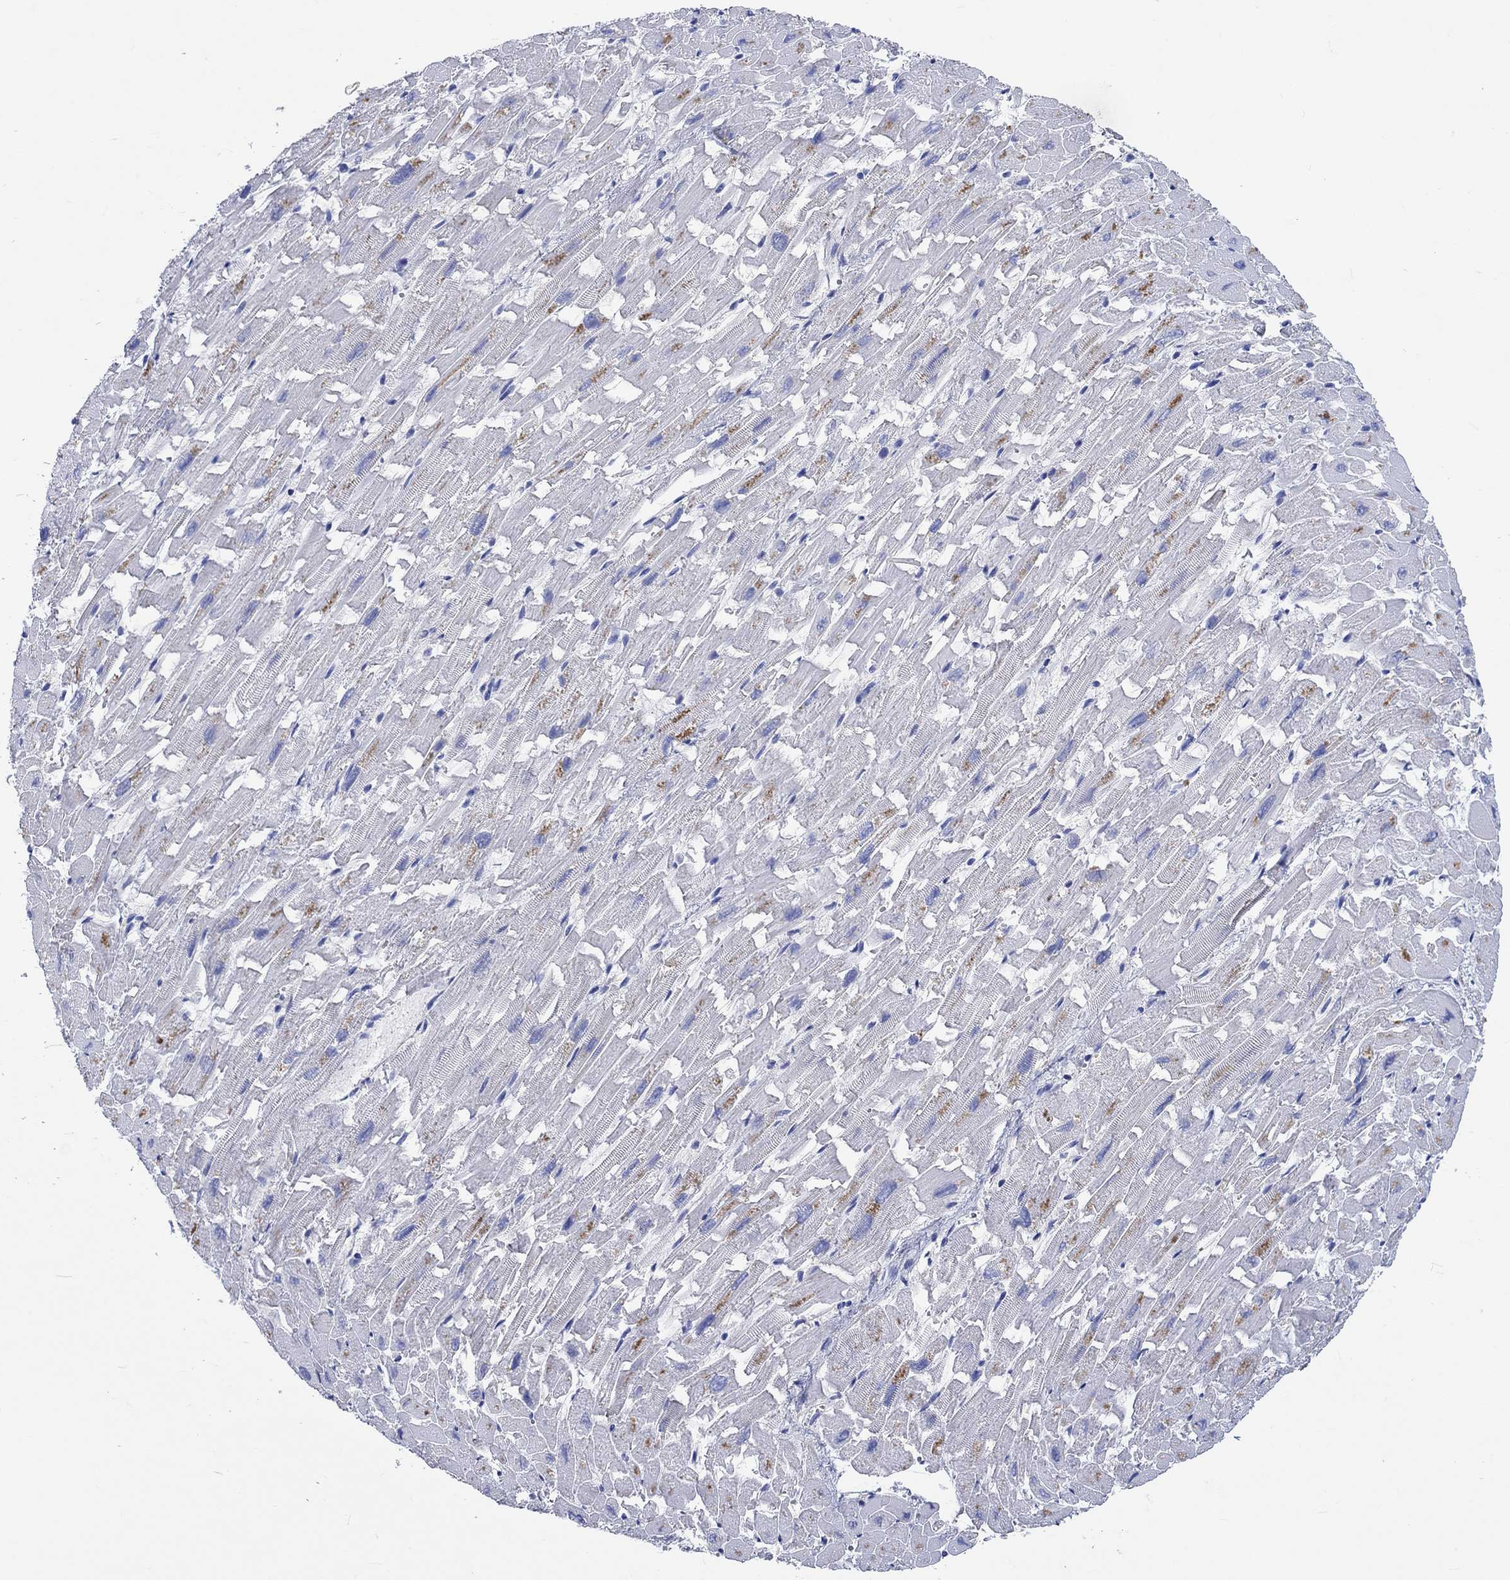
{"staining": {"intensity": "negative", "quantity": "none", "location": "none"}, "tissue": "heart muscle", "cell_type": "Cardiomyocytes", "image_type": "normal", "snomed": [{"axis": "morphology", "description": "Normal tissue, NOS"}, {"axis": "topography", "description": "Heart"}], "caption": "The IHC histopathology image has no significant expression in cardiomyocytes of heart muscle. The staining is performed using DAB (3,3'-diaminobenzidine) brown chromogen with nuclei counter-stained in using hematoxylin.", "gene": "SHISA4", "patient": {"sex": "female", "age": 64}}